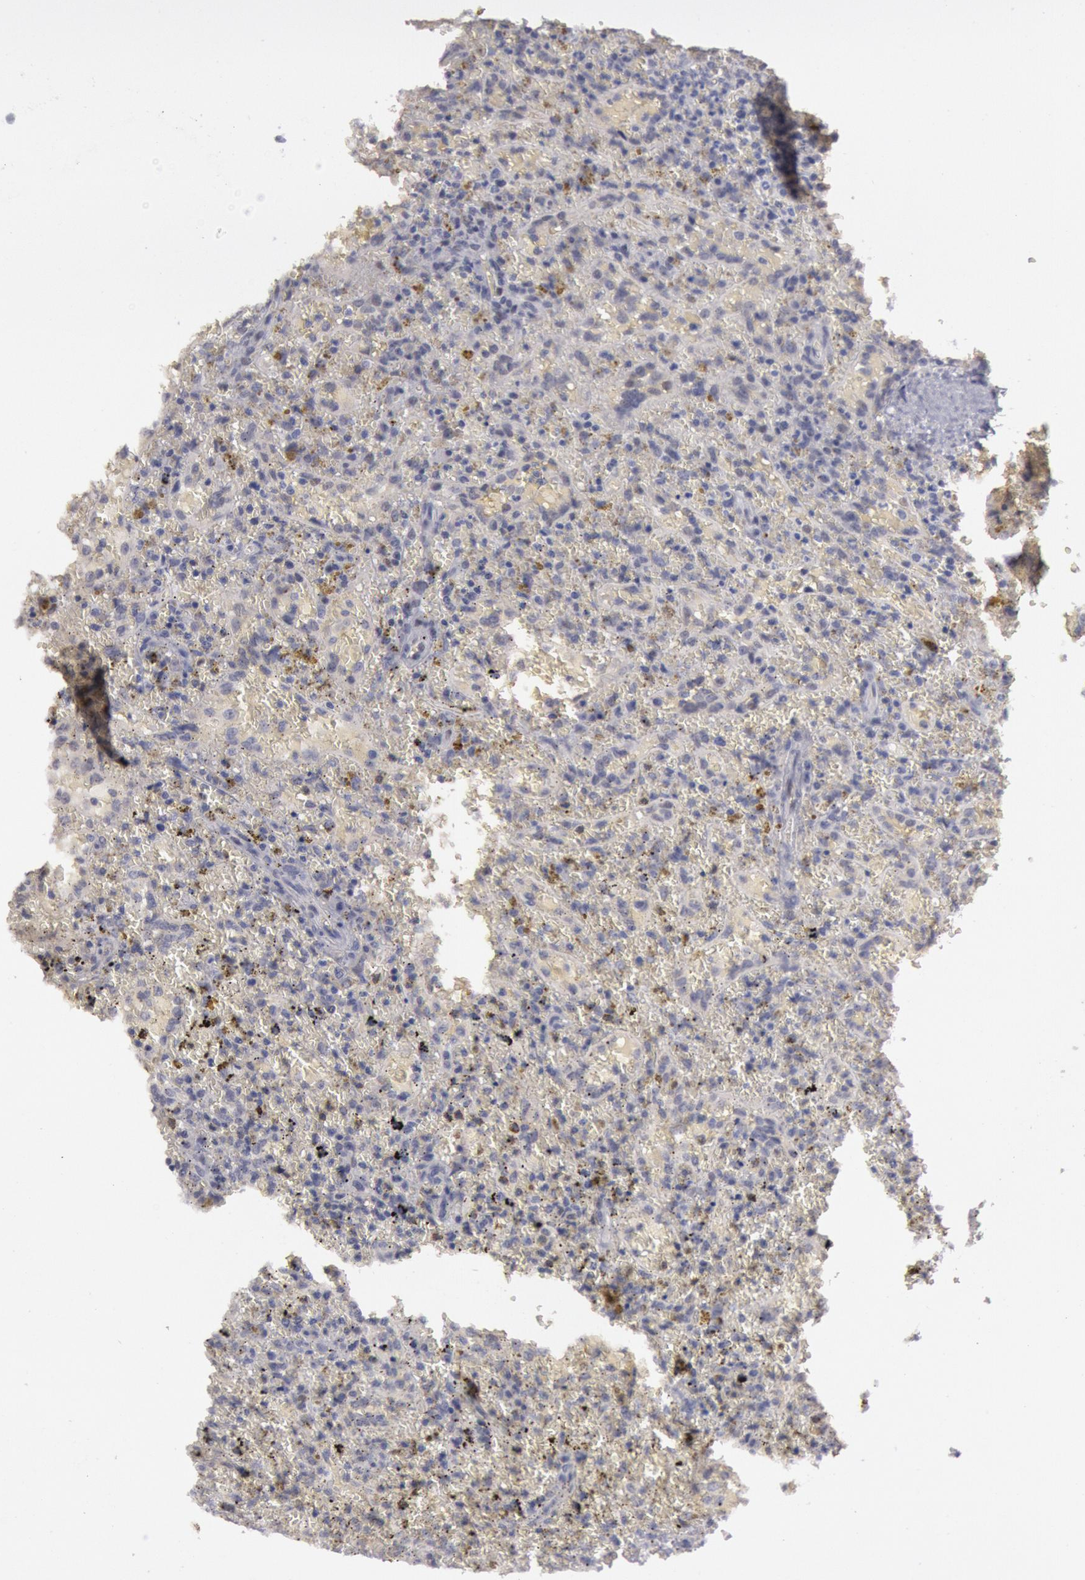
{"staining": {"intensity": "negative", "quantity": "none", "location": "none"}, "tissue": "lymphoma", "cell_type": "Tumor cells", "image_type": "cancer", "snomed": [{"axis": "morphology", "description": "Malignant lymphoma, non-Hodgkin's type, High grade"}, {"axis": "topography", "description": "Spleen"}, {"axis": "topography", "description": "Lymph node"}], "caption": "An immunohistochemistry (IHC) micrograph of high-grade malignant lymphoma, non-Hodgkin's type is shown. There is no staining in tumor cells of high-grade malignant lymphoma, non-Hodgkin's type.", "gene": "JOSD1", "patient": {"sex": "female", "age": 70}}